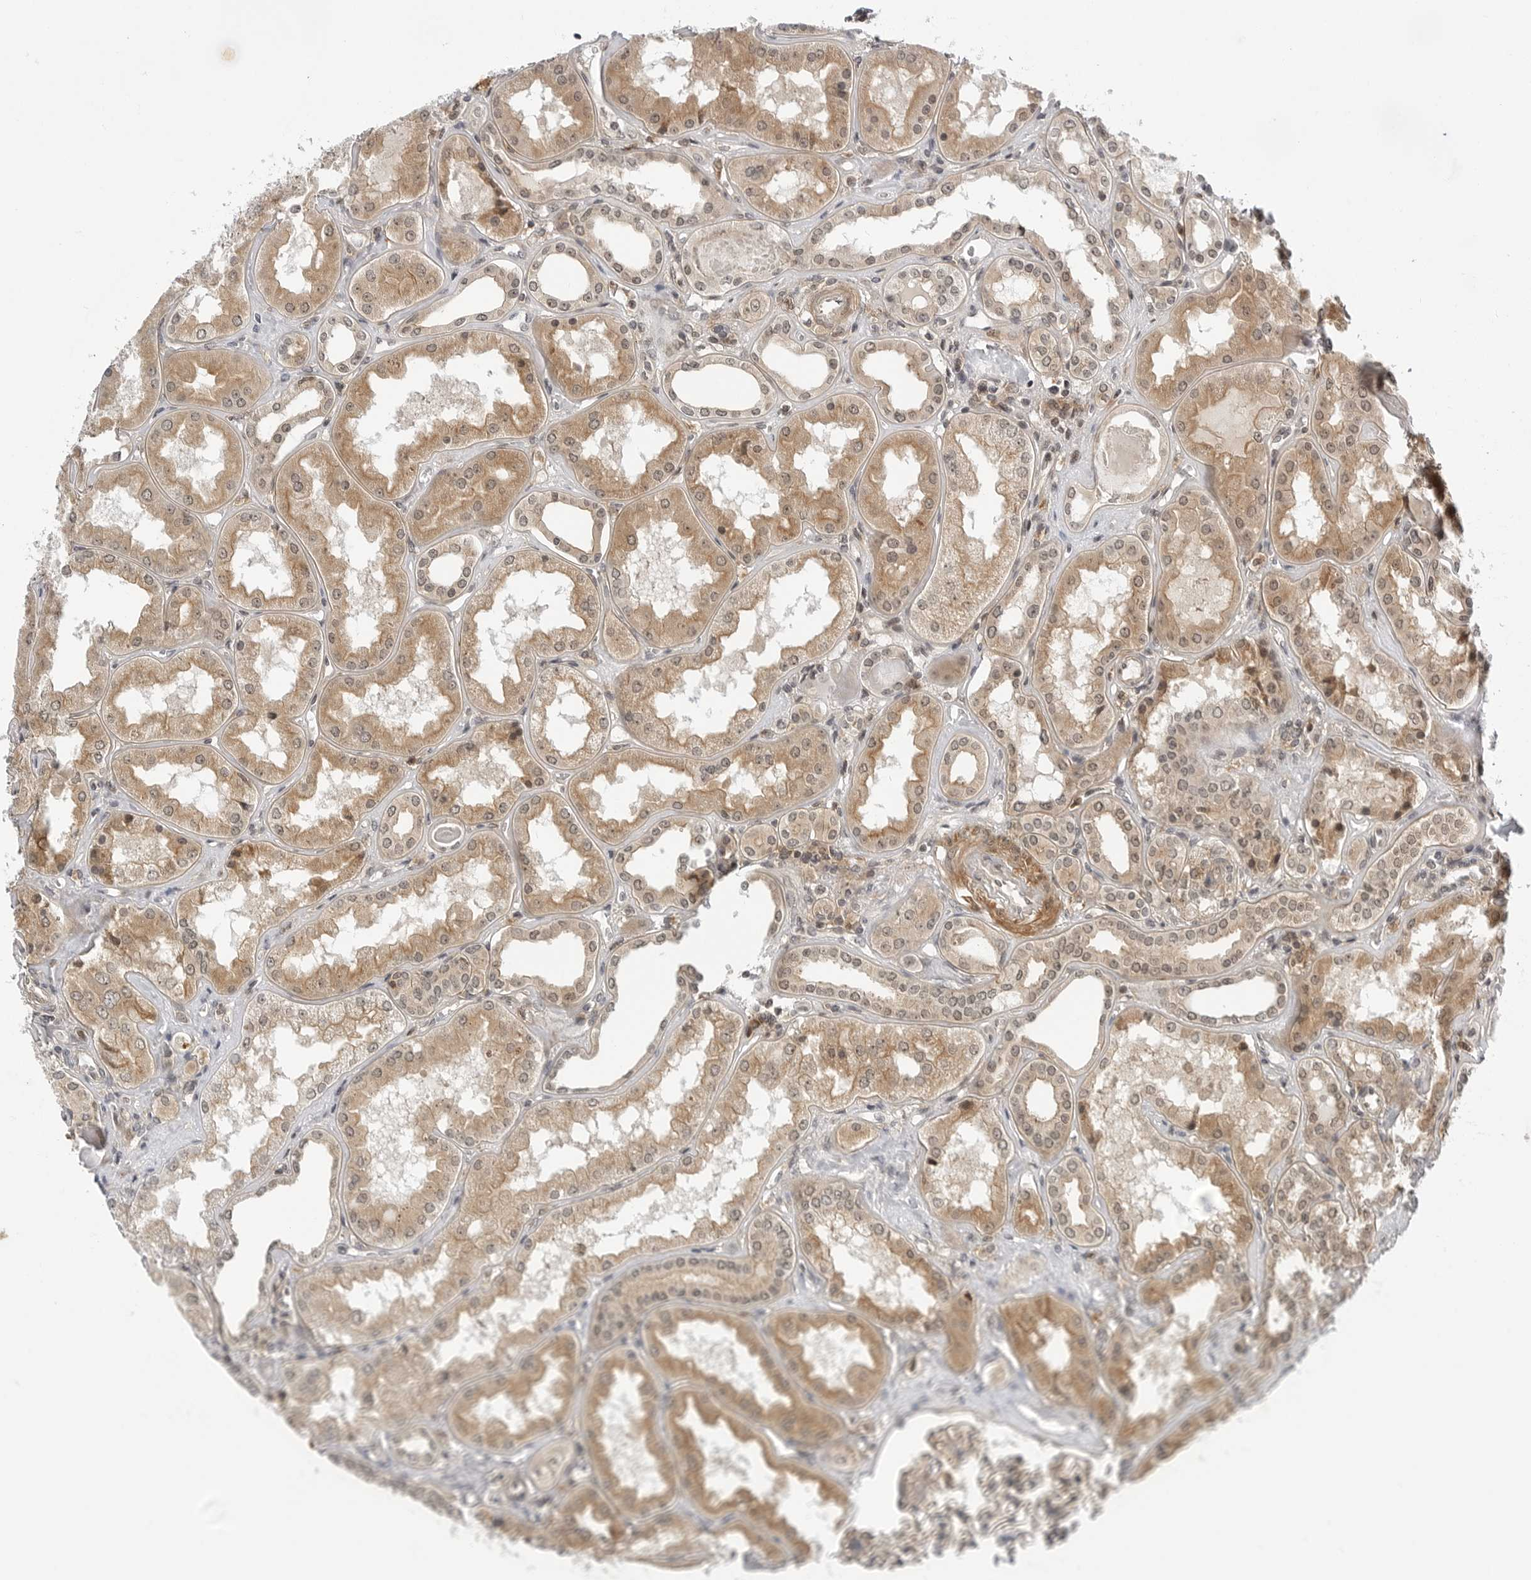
{"staining": {"intensity": "moderate", "quantity": "25%-75%", "location": "cytoplasmic/membranous,nuclear"}, "tissue": "kidney", "cell_type": "Cells in glomeruli", "image_type": "normal", "snomed": [{"axis": "morphology", "description": "Normal tissue, NOS"}, {"axis": "topography", "description": "Kidney"}], "caption": "High-power microscopy captured an IHC histopathology image of normal kidney, revealing moderate cytoplasmic/membranous,nuclear expression in approximately 25%-75% of cells in glomeruli. The staining was performed using DAB, with brown indicating positive protein expression. Nuclei are stained blue with hematoxylin.", "gene": "MAP2K5", "patient": {"sex": "female", "age": 56}}